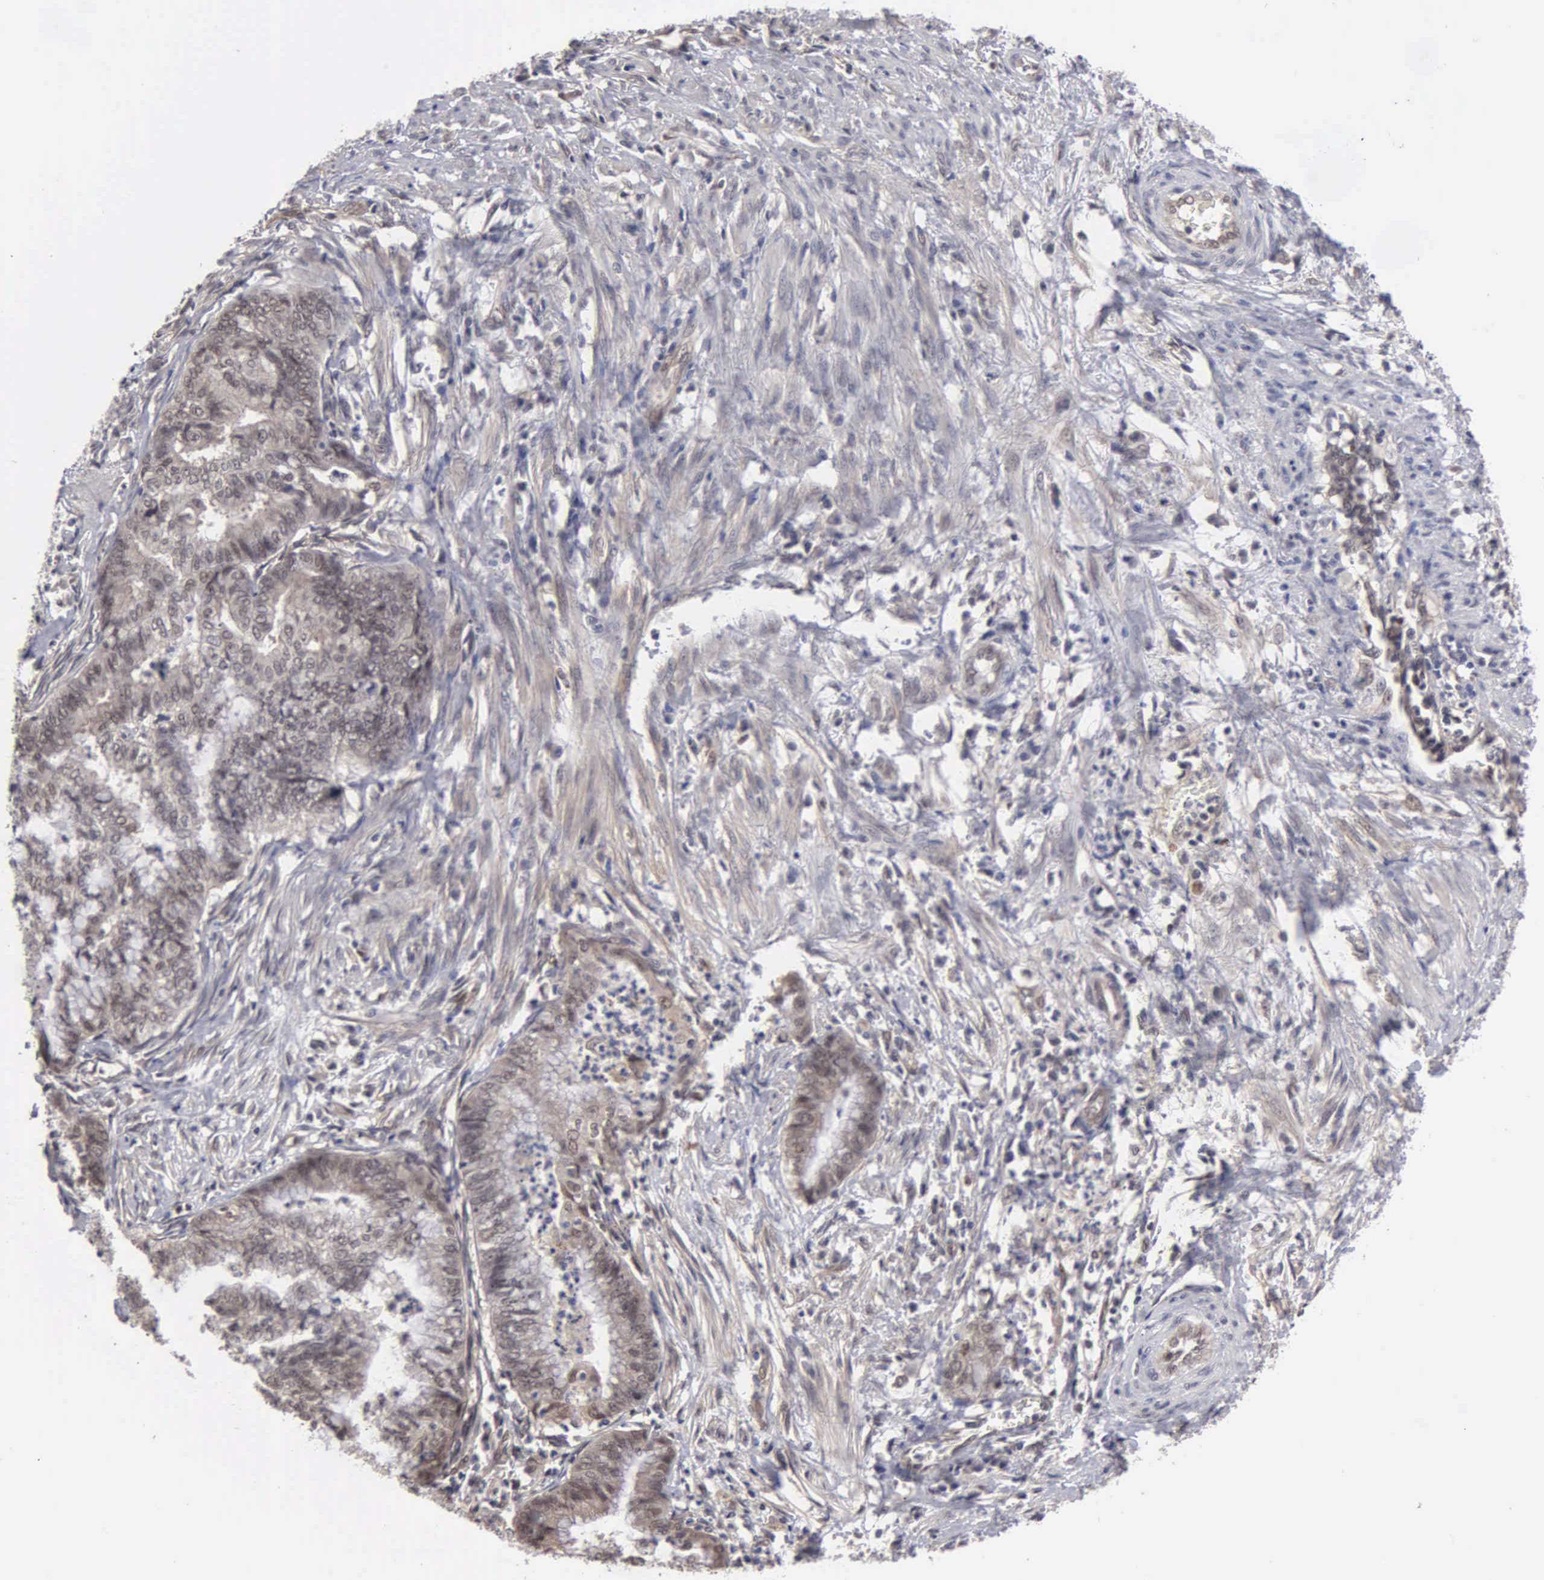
{"staining": {"intensity": "weak", "quantity": "25%-75%", "location": "cytoplasmic/membranous,nuclear"}, "tissue": "endometrial cancer", "cell_type": "Tumor cells", "image_type": "cancer", "snomed": [{"axis": "morphology", "description": "Necrosis, NOS"}, {"axis": "morphology", "description": "Adenocarcinoma, NOS"}, {"axis": "topography", "description": "Endometrium"}], "caption": "Adenocarcinoma (endometrial) stained with a brown dye shows weak cytoplasmic/membranous and nuclear positive positivity in about 25%-75% of tumor cells.", "gene": "ZBTB33", "patient": {"sex": "female", "age": 79}}